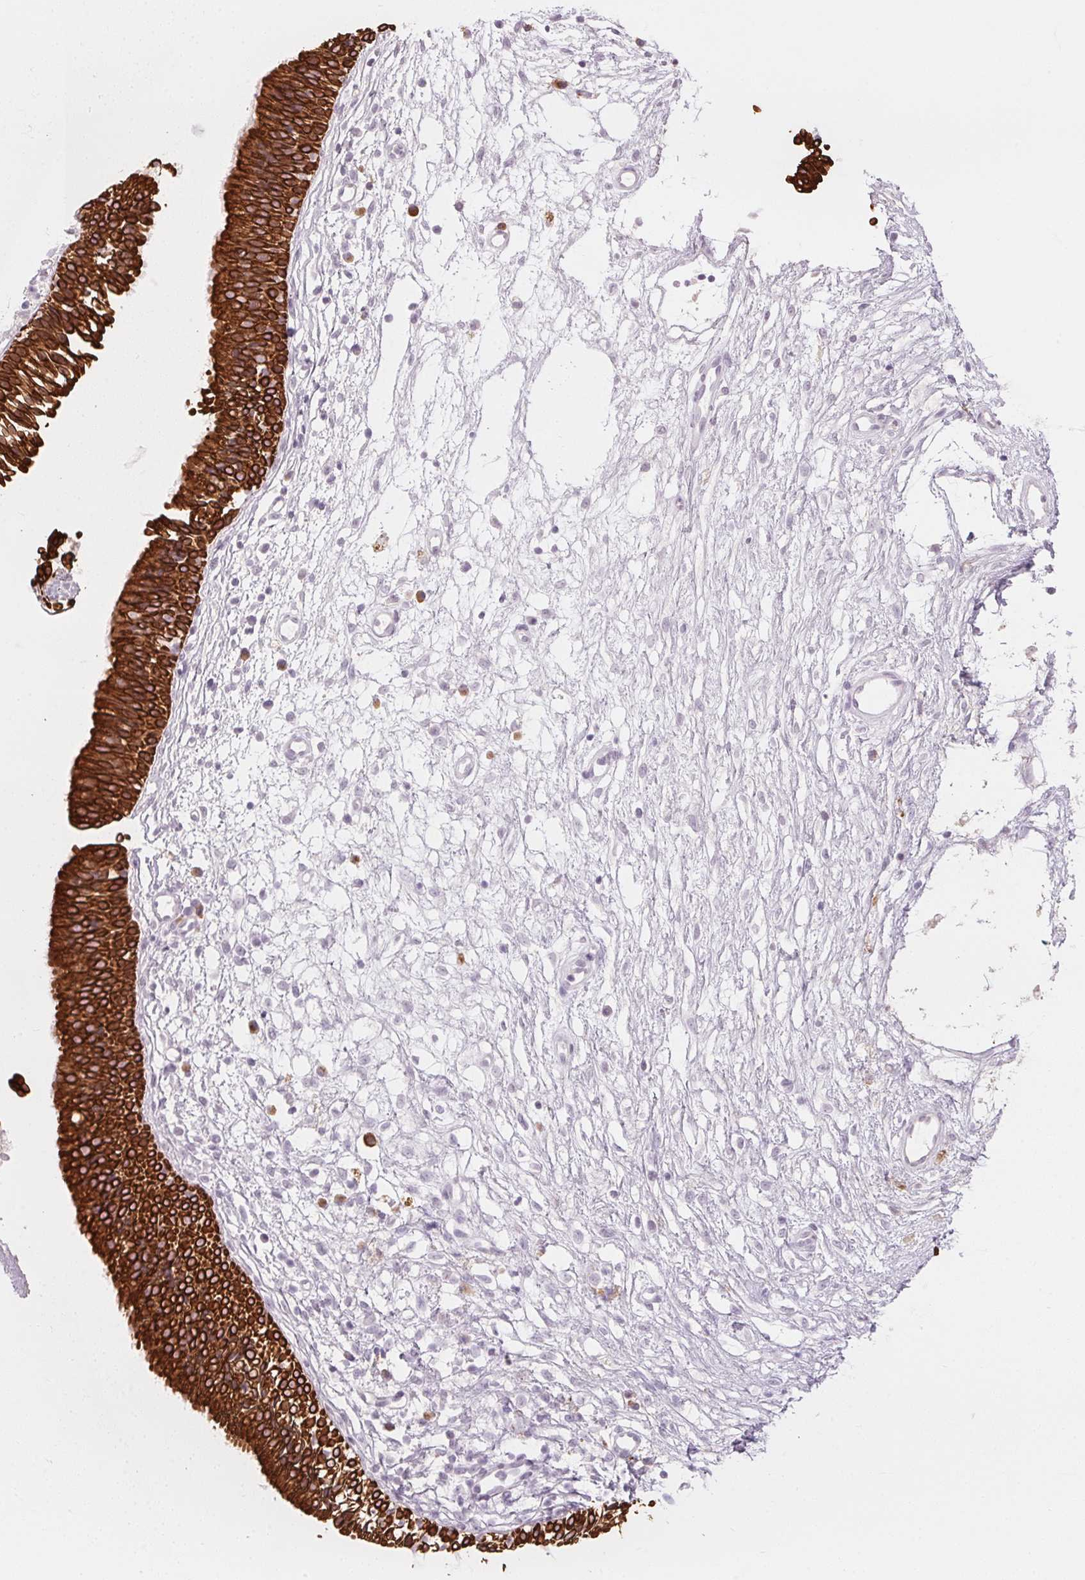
{"staining": {"intensity": "strong", "quantity": ">75%", "location": "cytoplasmic/membranous"}, "tissue": "nasopharynx", "cell_type": "Respiratory epithelial cells", "image_type": "normal", "snomed": [{"axis": "morphology", "description": "Normal tissue, NOS"}, {"axis": "topography", "description": "Nasopharynx"}], "caption": "Protein staining demonstrates strong cytoplasmic/membranous staining in about >75% of respiratory epithelial cells in unremarkable nasopharynx.", "gene": "SCTR", "patient": {"sex": "male", "age": 24}}